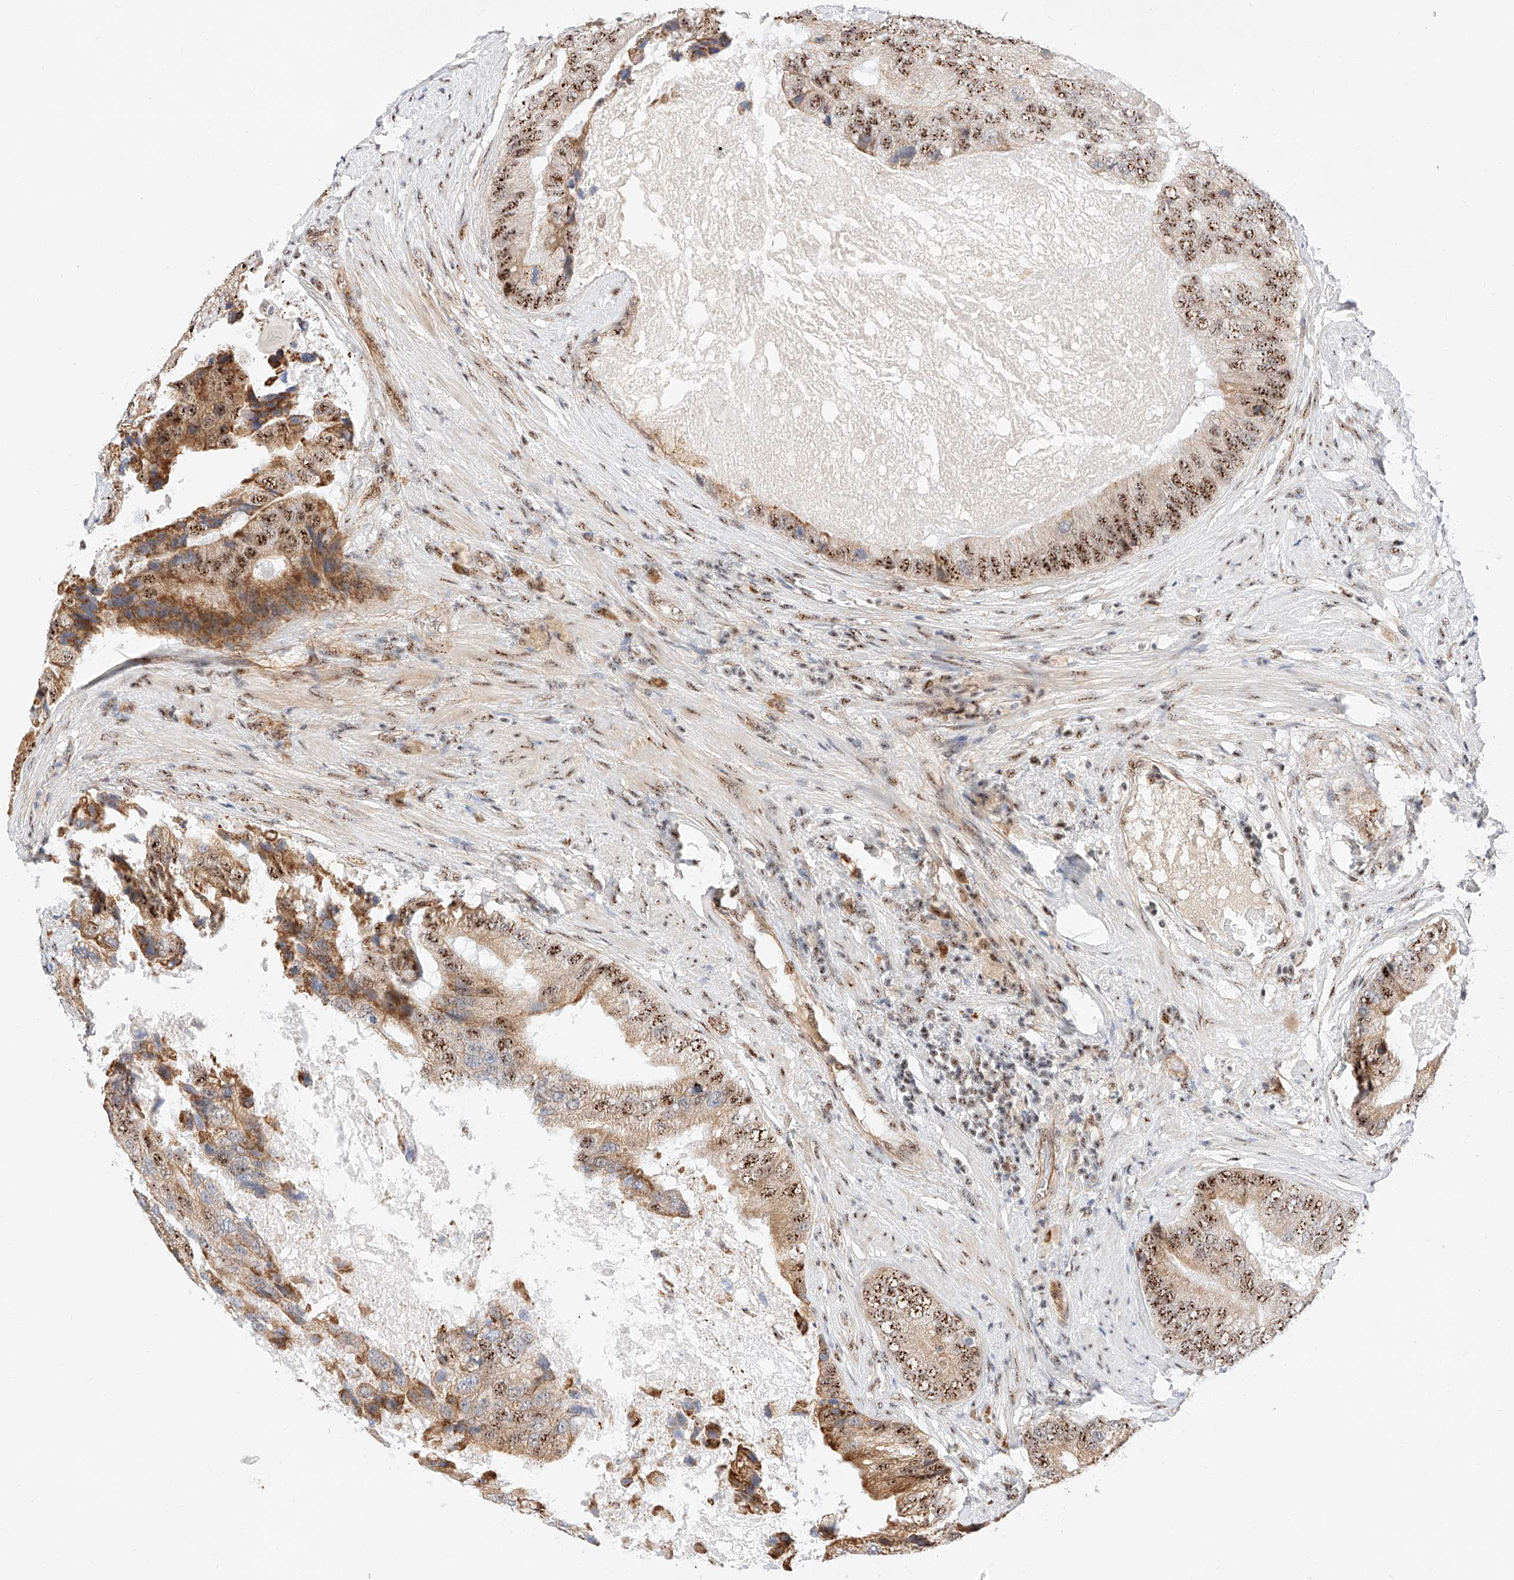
{"staining": {"intensity": "strong", "quantity": ">75%", "location": "nuclear"}, "tissue": "prostate cancer", "cell_type": "Tumor cells", "image_type": "cancer", "snomed": [{"axis": "morphology", "description": "Adenocarcinoma, High grade"}, {"axis": "topography", "description": "Prostate"}], "caption": "High-power microscopy captured an immunohistochemistry (IHC) photomicrograph of prostate adenocarcinoma (high-grade), revealing strong nuclear staining in about >75% of tumor cells.", "gene": "ATXN7L2", "patient": {"sex": "male", "age": 70}}